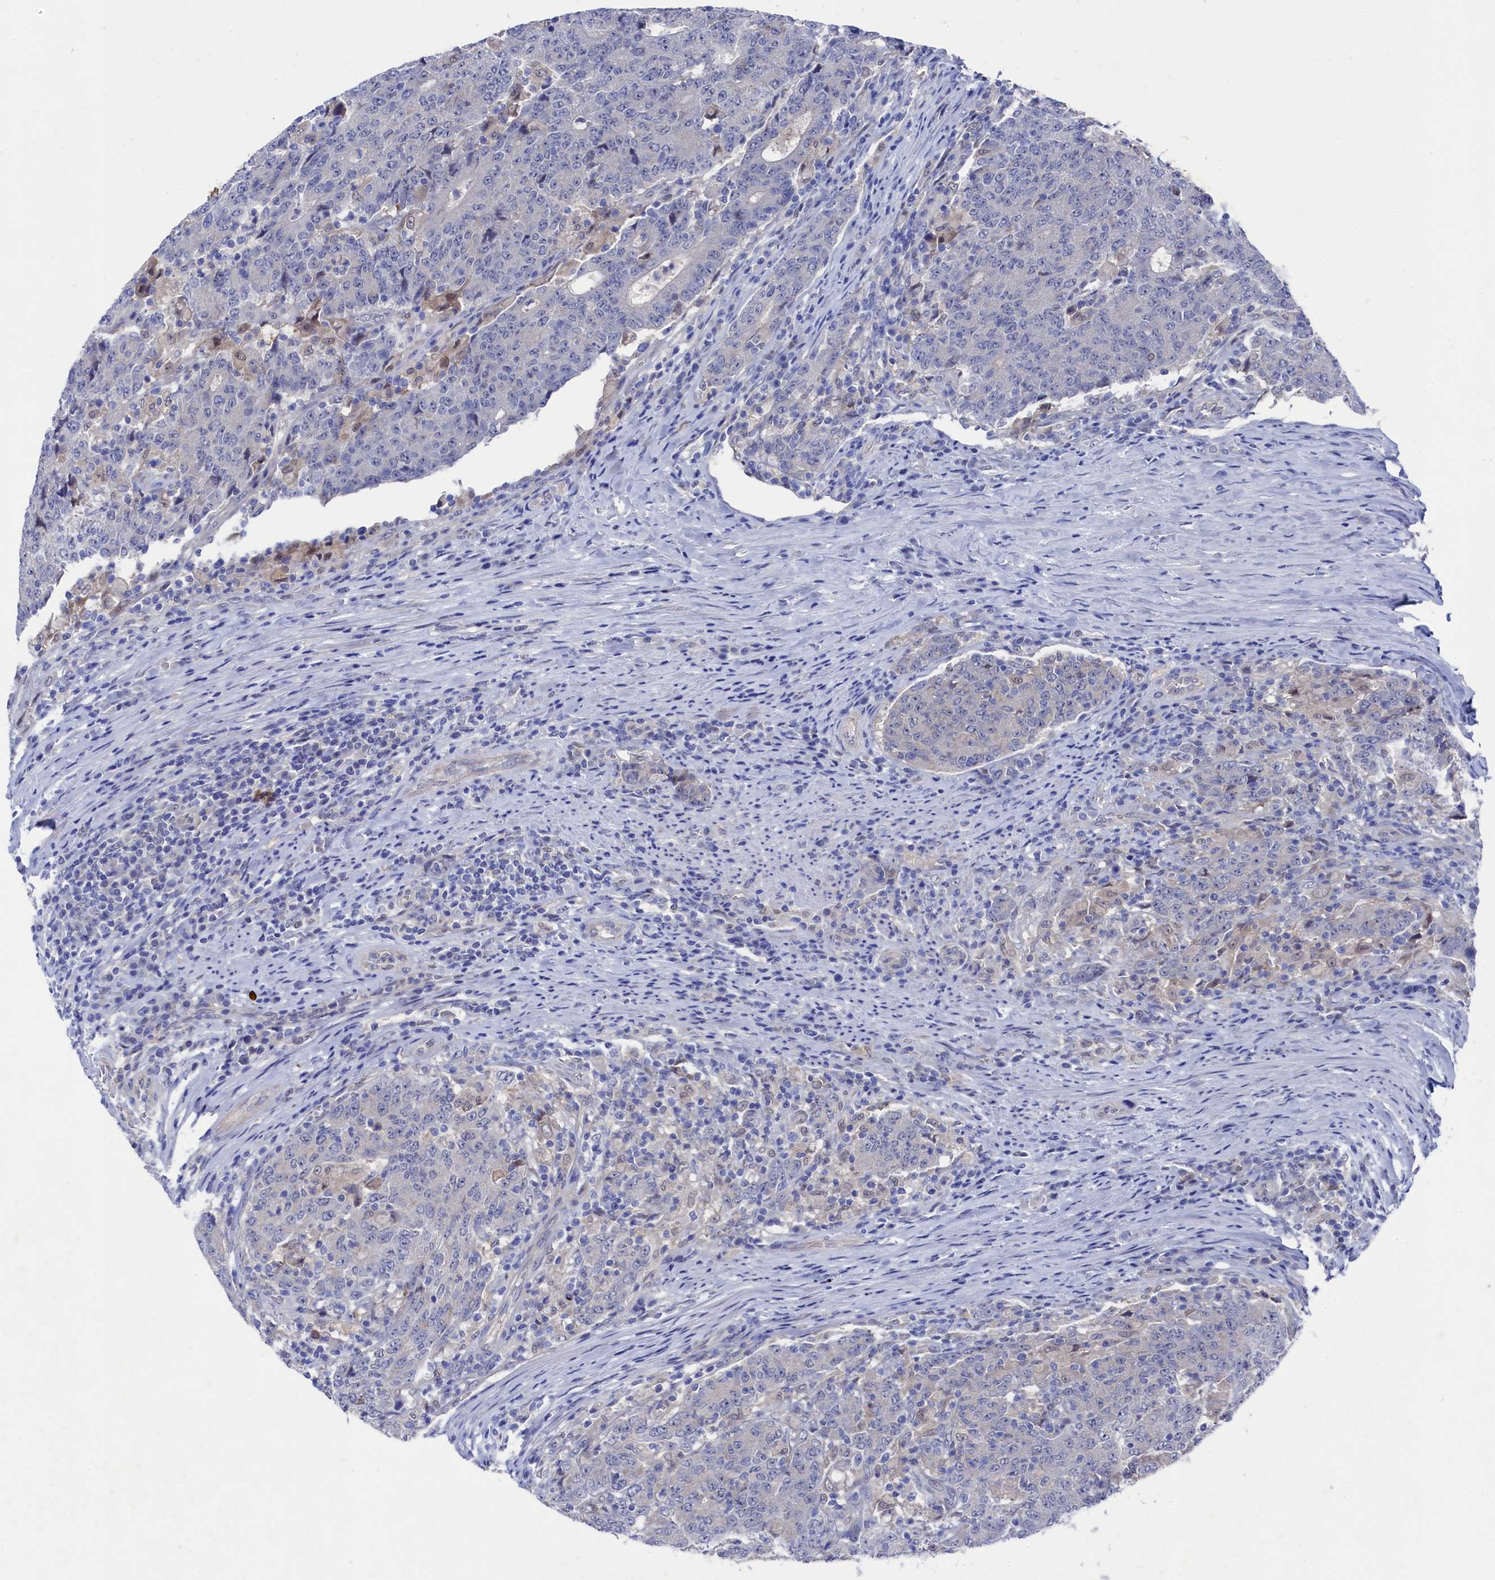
{"staining": {"intensity": "negative", "quantity": "none", "location": "none"}, "tissue": "colorectal cancer", "cell_type": "Tumor cells", "image_type": "cancer", "snomed": [{"axis": "morphology", "description": "Adenocarcinoma, NOS"}, {"axis": "topography", "description": "Colon"}], "caption": "This is a photomicrograph of immunohistochemistry staining of adenocarcinoma (colorectal), which shows no positivity in tumor cells.", "gene": "RNH1", "patient": {"sex": "female", "age": 75}}